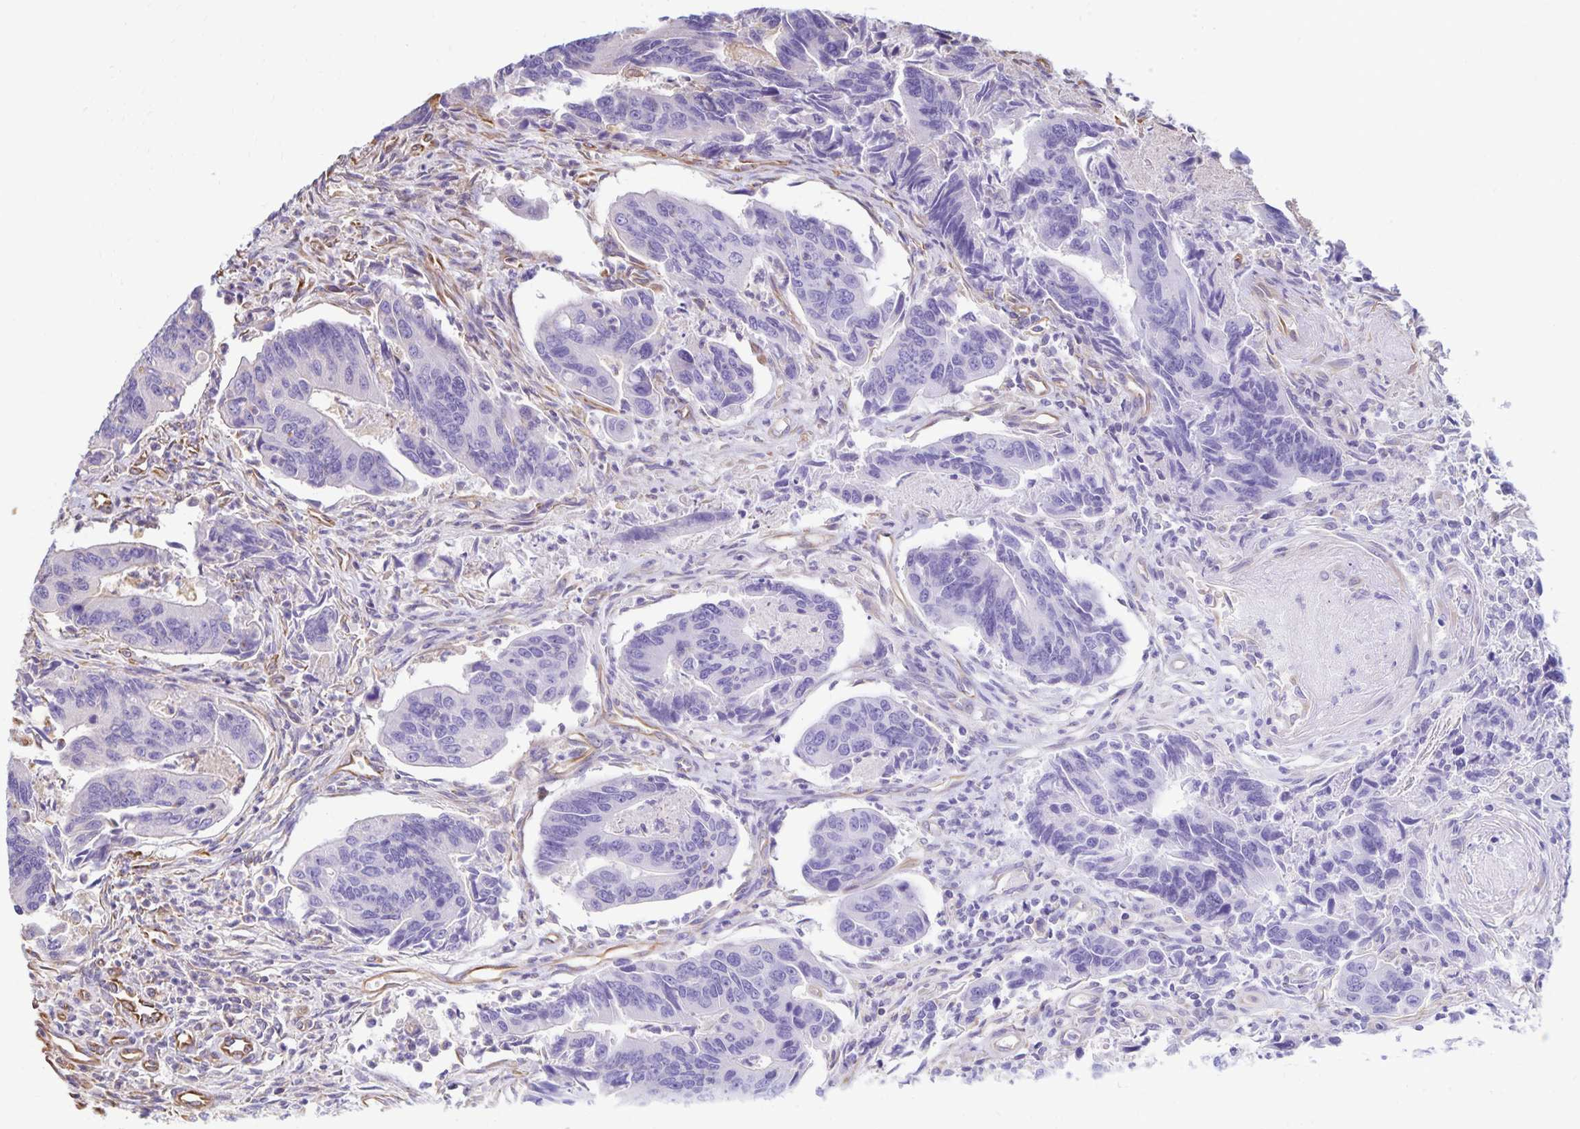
{"staining": {"intensity": "negative", "quantity": "none", "location": "none"}, "tissue": "colorectal cancer", "cell_type": "Tumor cells", "image_type": "cancer", "snomed": [{"axis": "morphology", "description": "Adenocarcinoma, NOS"}, {"axis": "topography", "description": "Colon"}], "caption": "Immunohistochemistry photomicrograph of human adenocarcinoma (colorectal) stained for a protein (brown), which exhibits no positivity in tumor cells.", "gene": "TRPV6", "patient": {"sex": "female", "age": 67}}